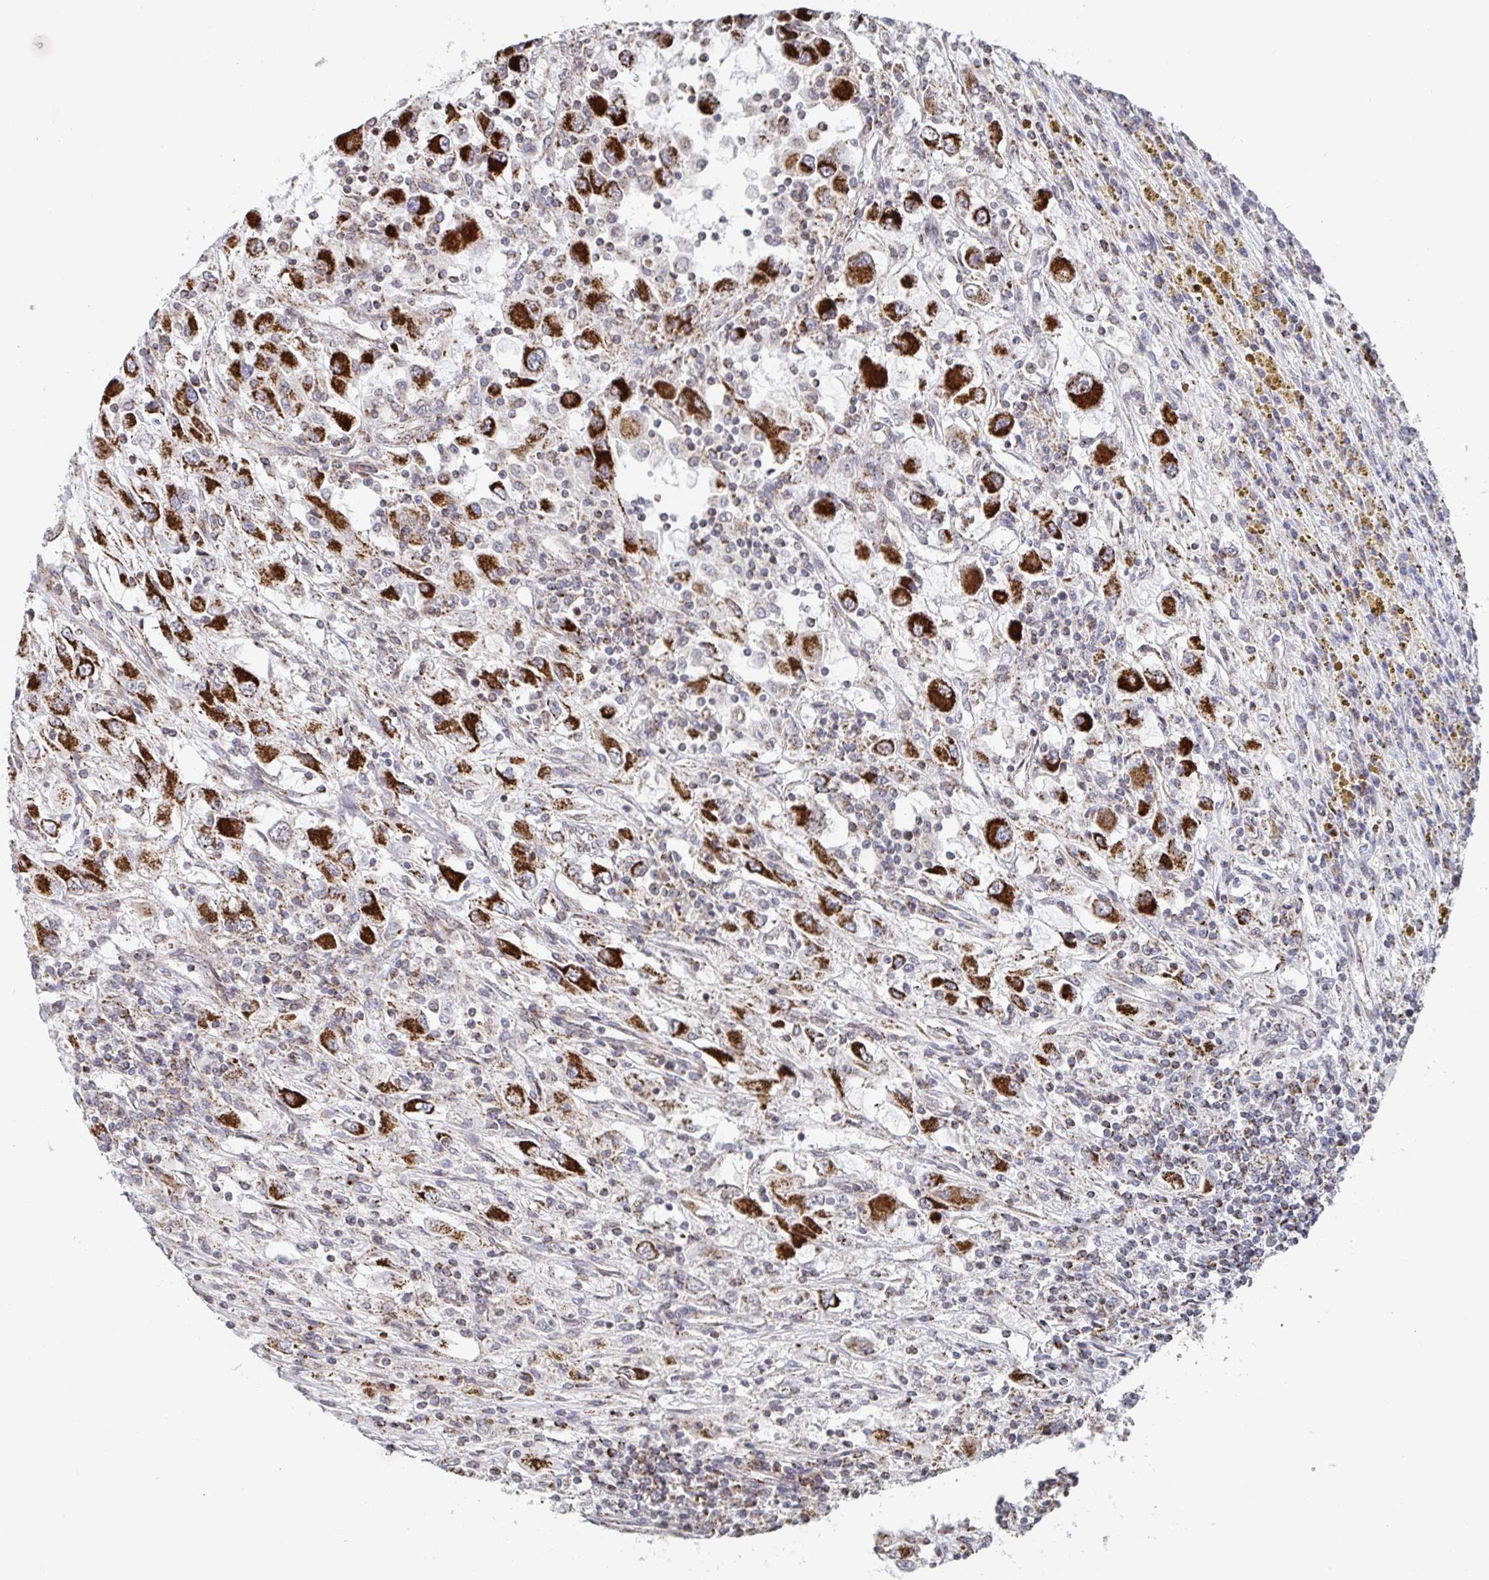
{"staining": {"intensity": "strong", "quantity": ">75%", "location": "cytoplasmic/membranous"}, "tissue": "renal cancer", "cell_type": "Tumor cells", "image_type": "cancer", "snomed": [{"axis": "morphology", "description": "Adenocarcinoma, NOS"}, {"axis": "topography", "description": "Kidney"}], "caption": "Brown immunohistochemical staining in human renal adenocarcinoma displays strong cytoplasmic/membranous staining in about >75% of tumor cells.", "gene": "STARD8", "patient": {"sex": "female", "age": 67}}